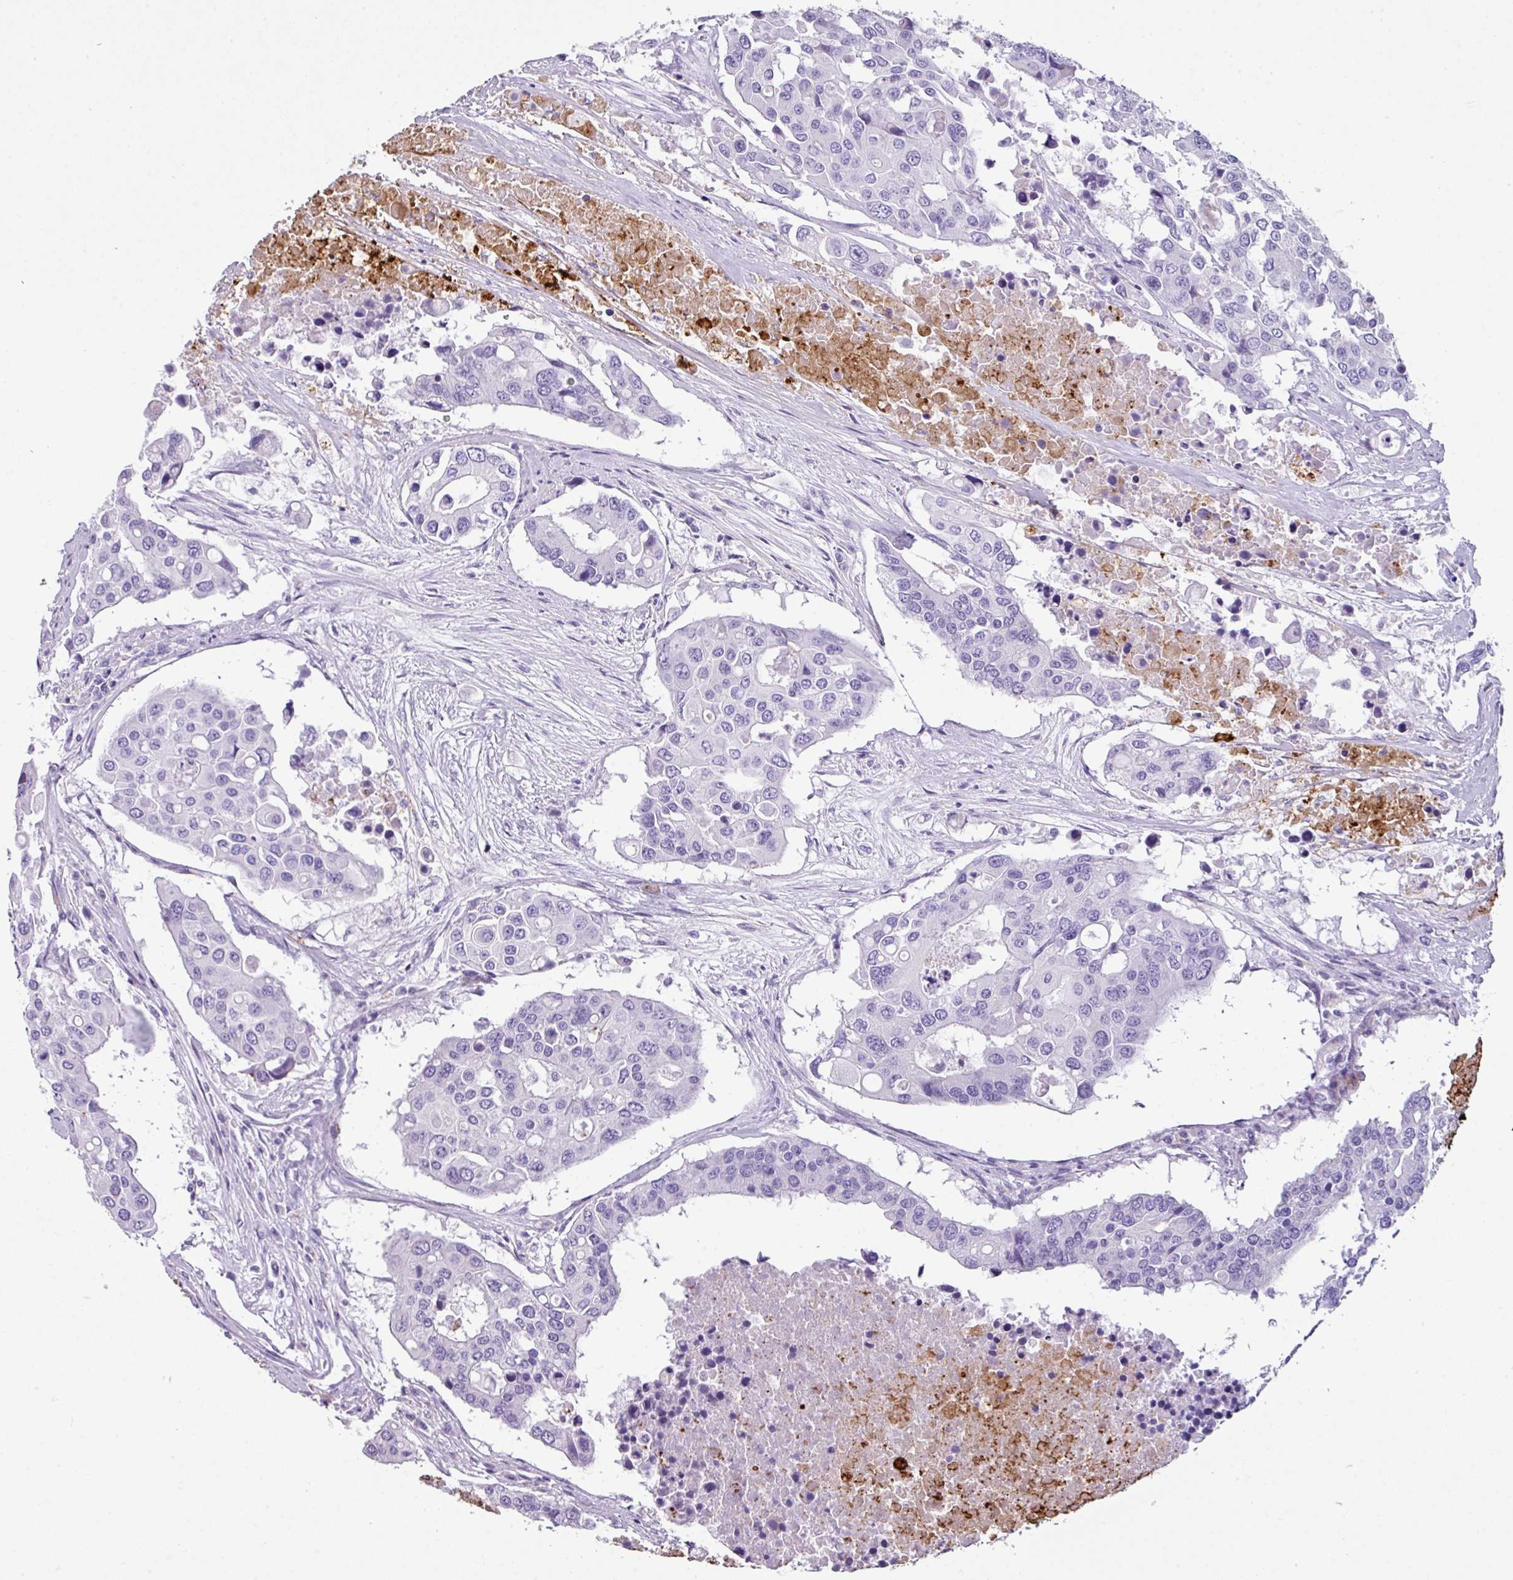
{"staining": {"intensity": "negative", "quantity": "none", "location": "none"}, "tissue": "colorectal cancer", "cell_type": "Tumor cells", "image_type": "cancer", "snomed": [{"axis": "morphology", "description": "Adenocarcinoma, NOS"}, {"axis": "topography", "description": "Colon"}], "caption": "Immunohistochemical staining of human colorectal cancer displays no significant expression in tumor cells.", "gene": "ZNF568", "patient": {"sex": "male", "age": 77}}